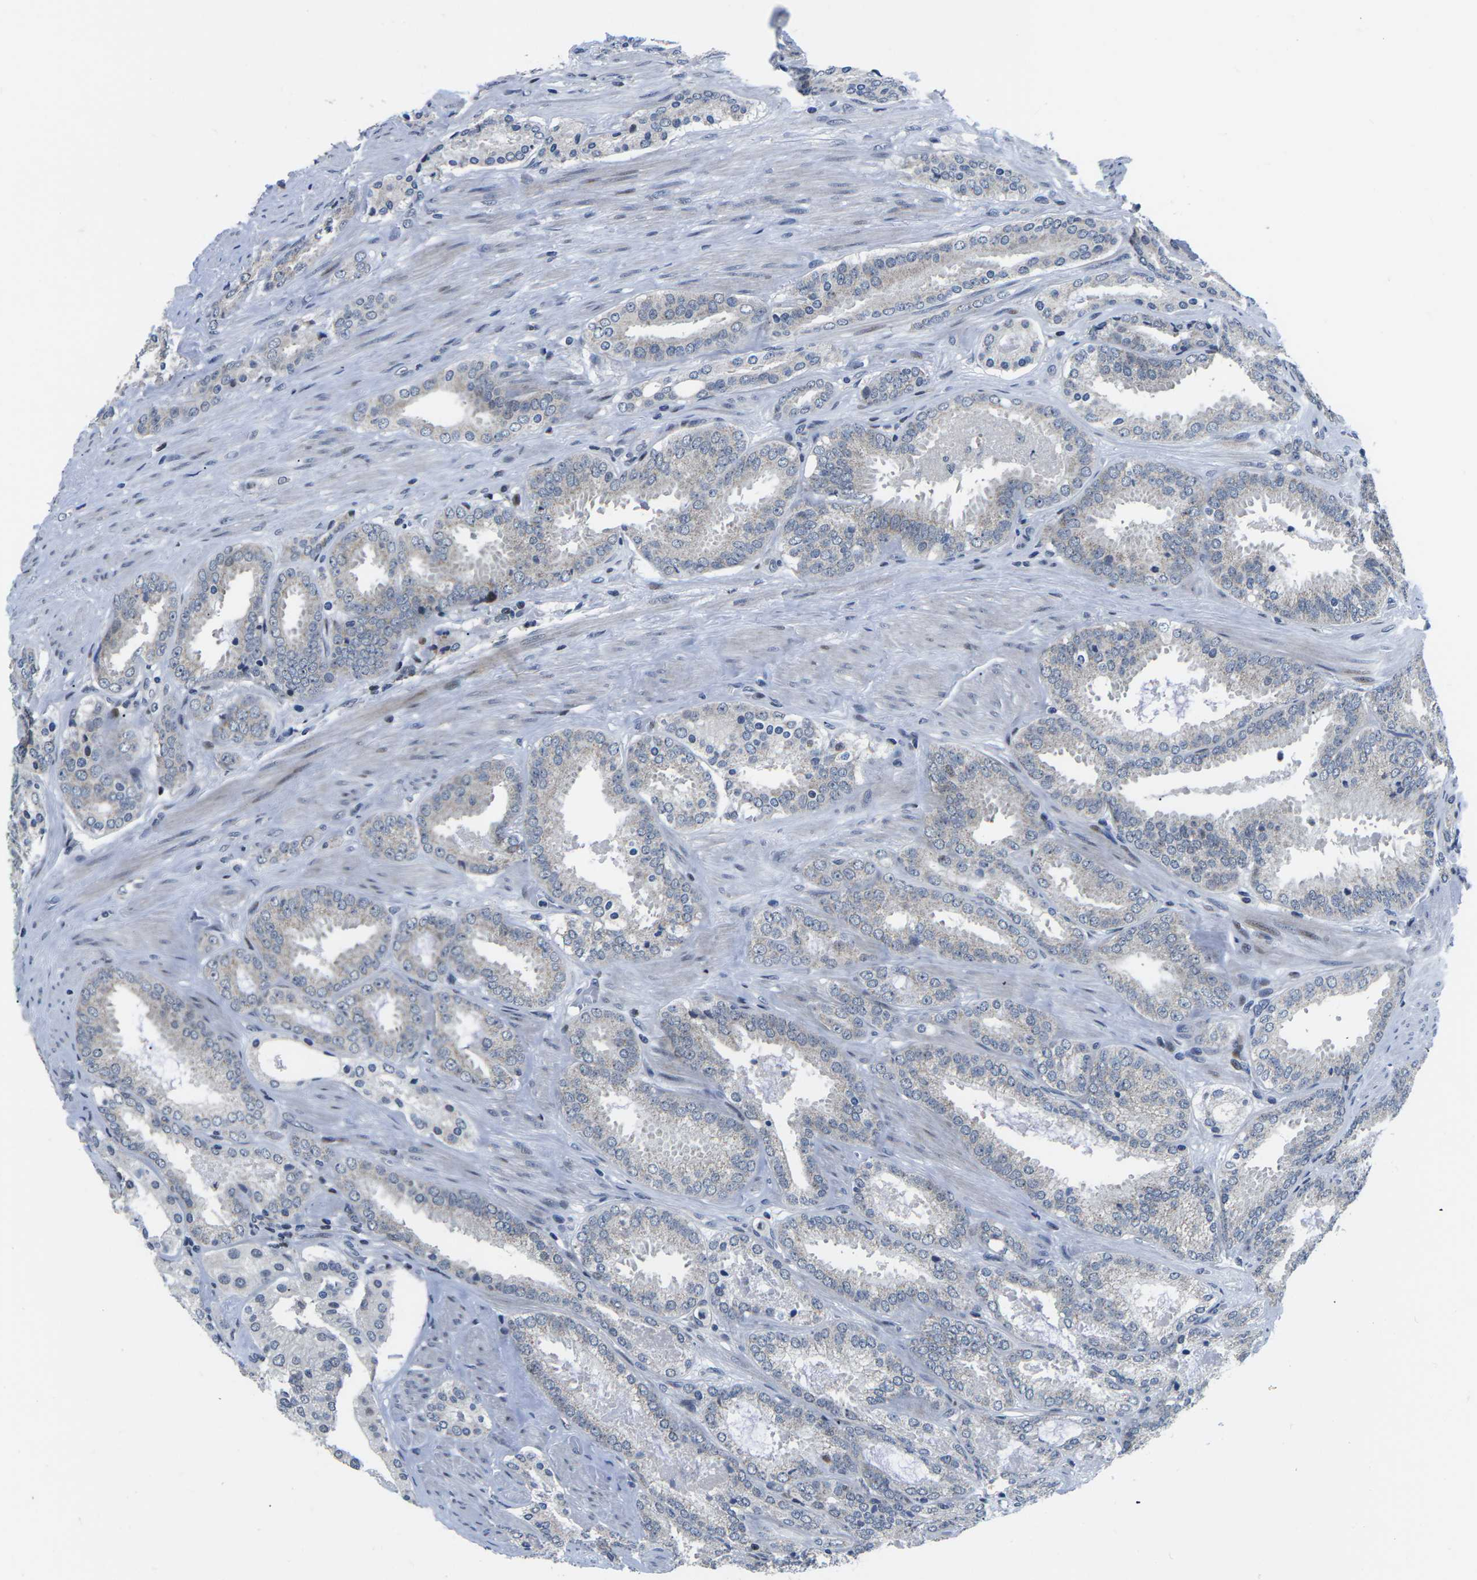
{"staining": {"intensity": "negative", "quantity": "none", "location": "none"}, "tissue": "prostate cancer", "cell_type": "Tumor cells", "image_type": "cancer", "snomed": [{"axis": "morphology", "description": "Adenocarcinoma, Low grade"}, {"axis": "topography", "description": "Prostate"}], "caption": "Immunohistochemistry (IHC) micrograph of prostate adenocarcinoma (low-grade) stained for a protein (brown), which demonstrates no expression in tumor cells.", "gene": "CDC73", "patient": {"sex": "male", "age": 69}}